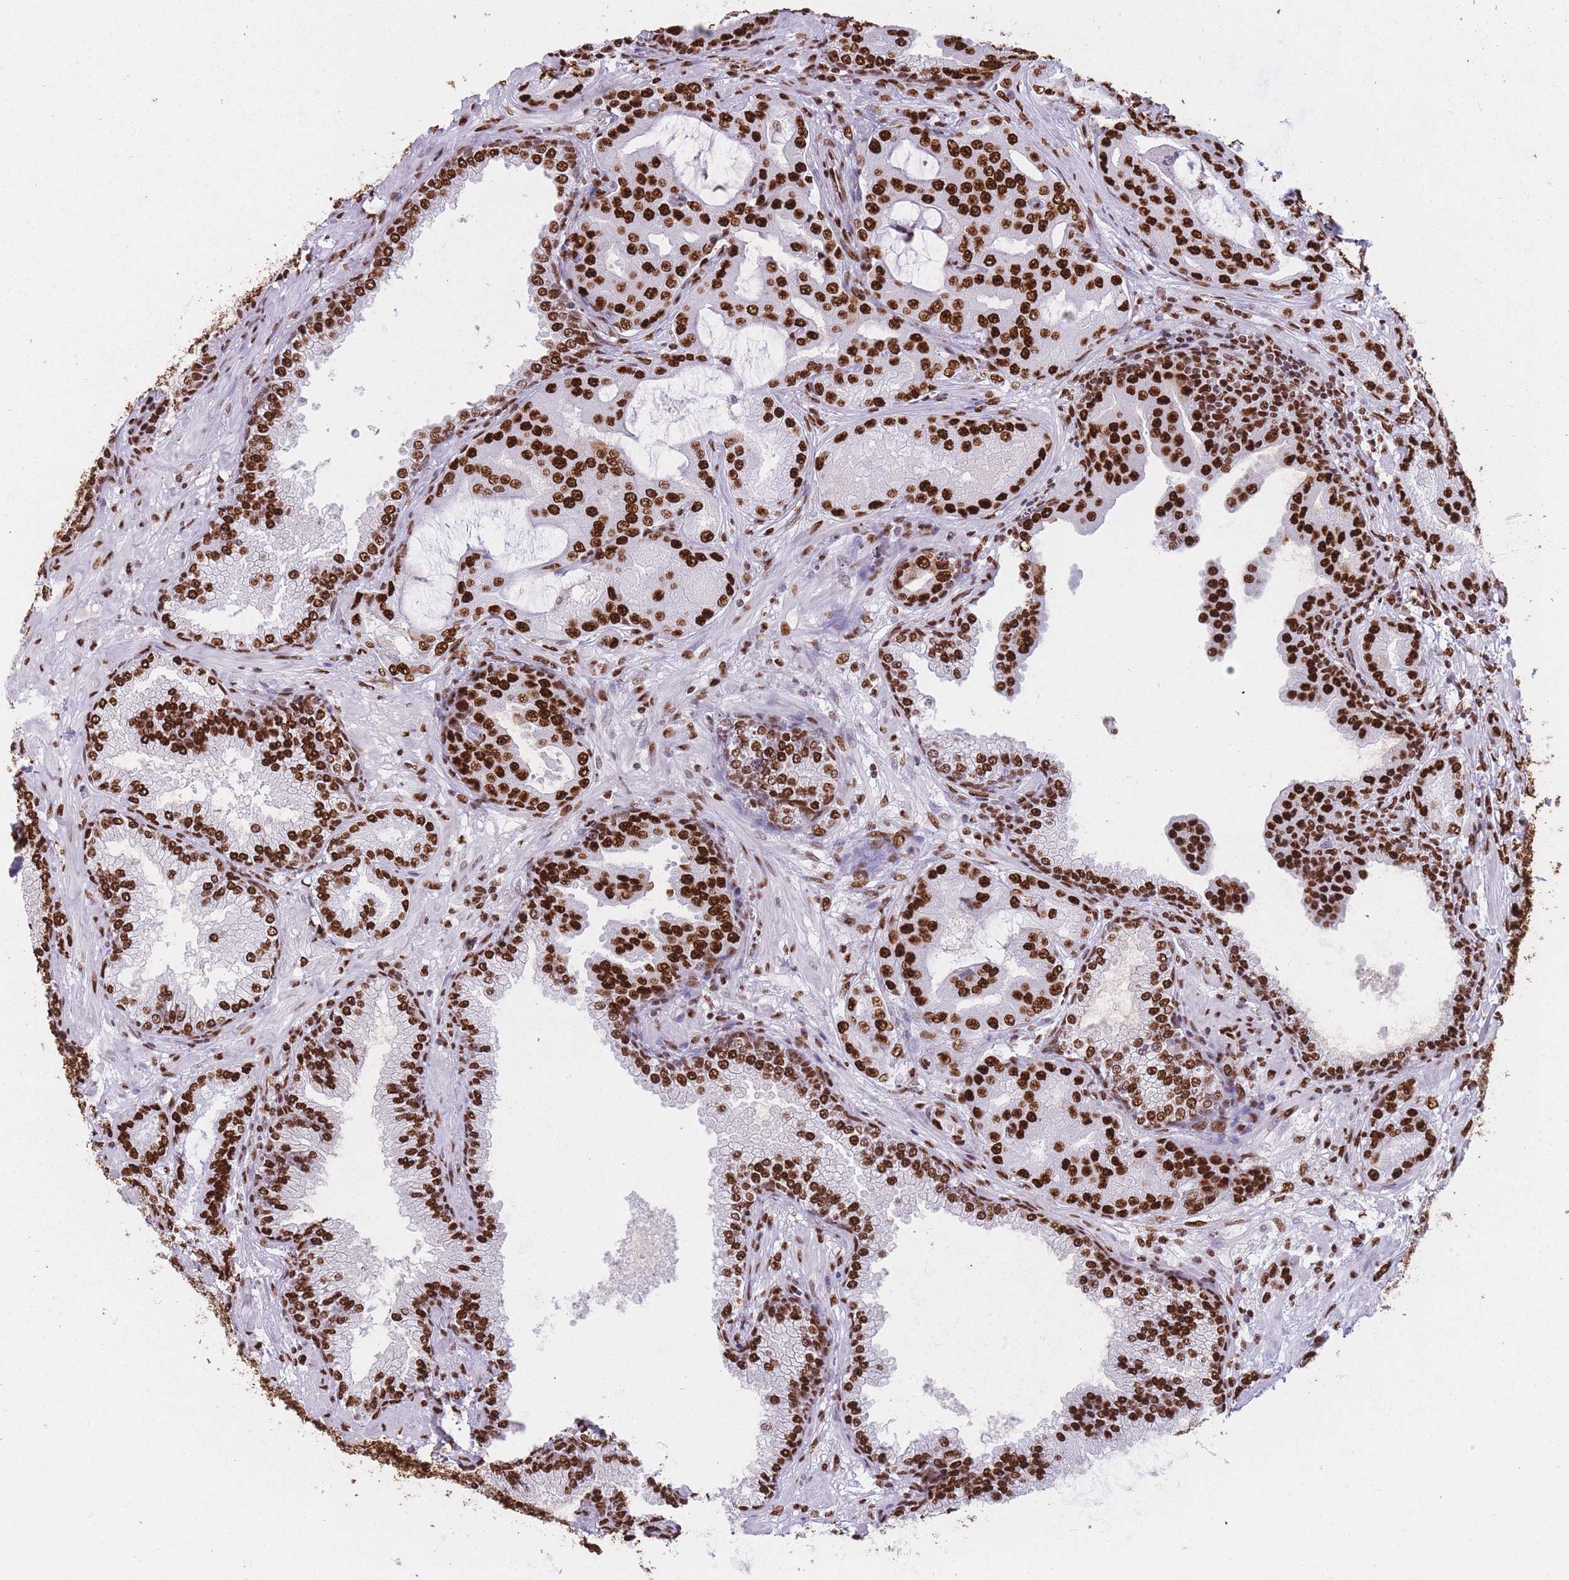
{"staining": {"intensity": "strong", "quantity": ">75%", "location": "nuclear"}, "tissue": "prostate cancer", "cell_type": "Tumor cells", "image_type": "cancer", "snomed": [{"axis": "morphology", "description": "Adenocarcinoma, High grade"}, {"axis": "topography", "description": "Prostate"}], "caption": "Protein expression analysis of prostate cancer shows strong nuclear expression in approximately >75% of tumor cells.", "gene": "HNRNPUL1", "patient": {"sex": "male", "age": 68}}